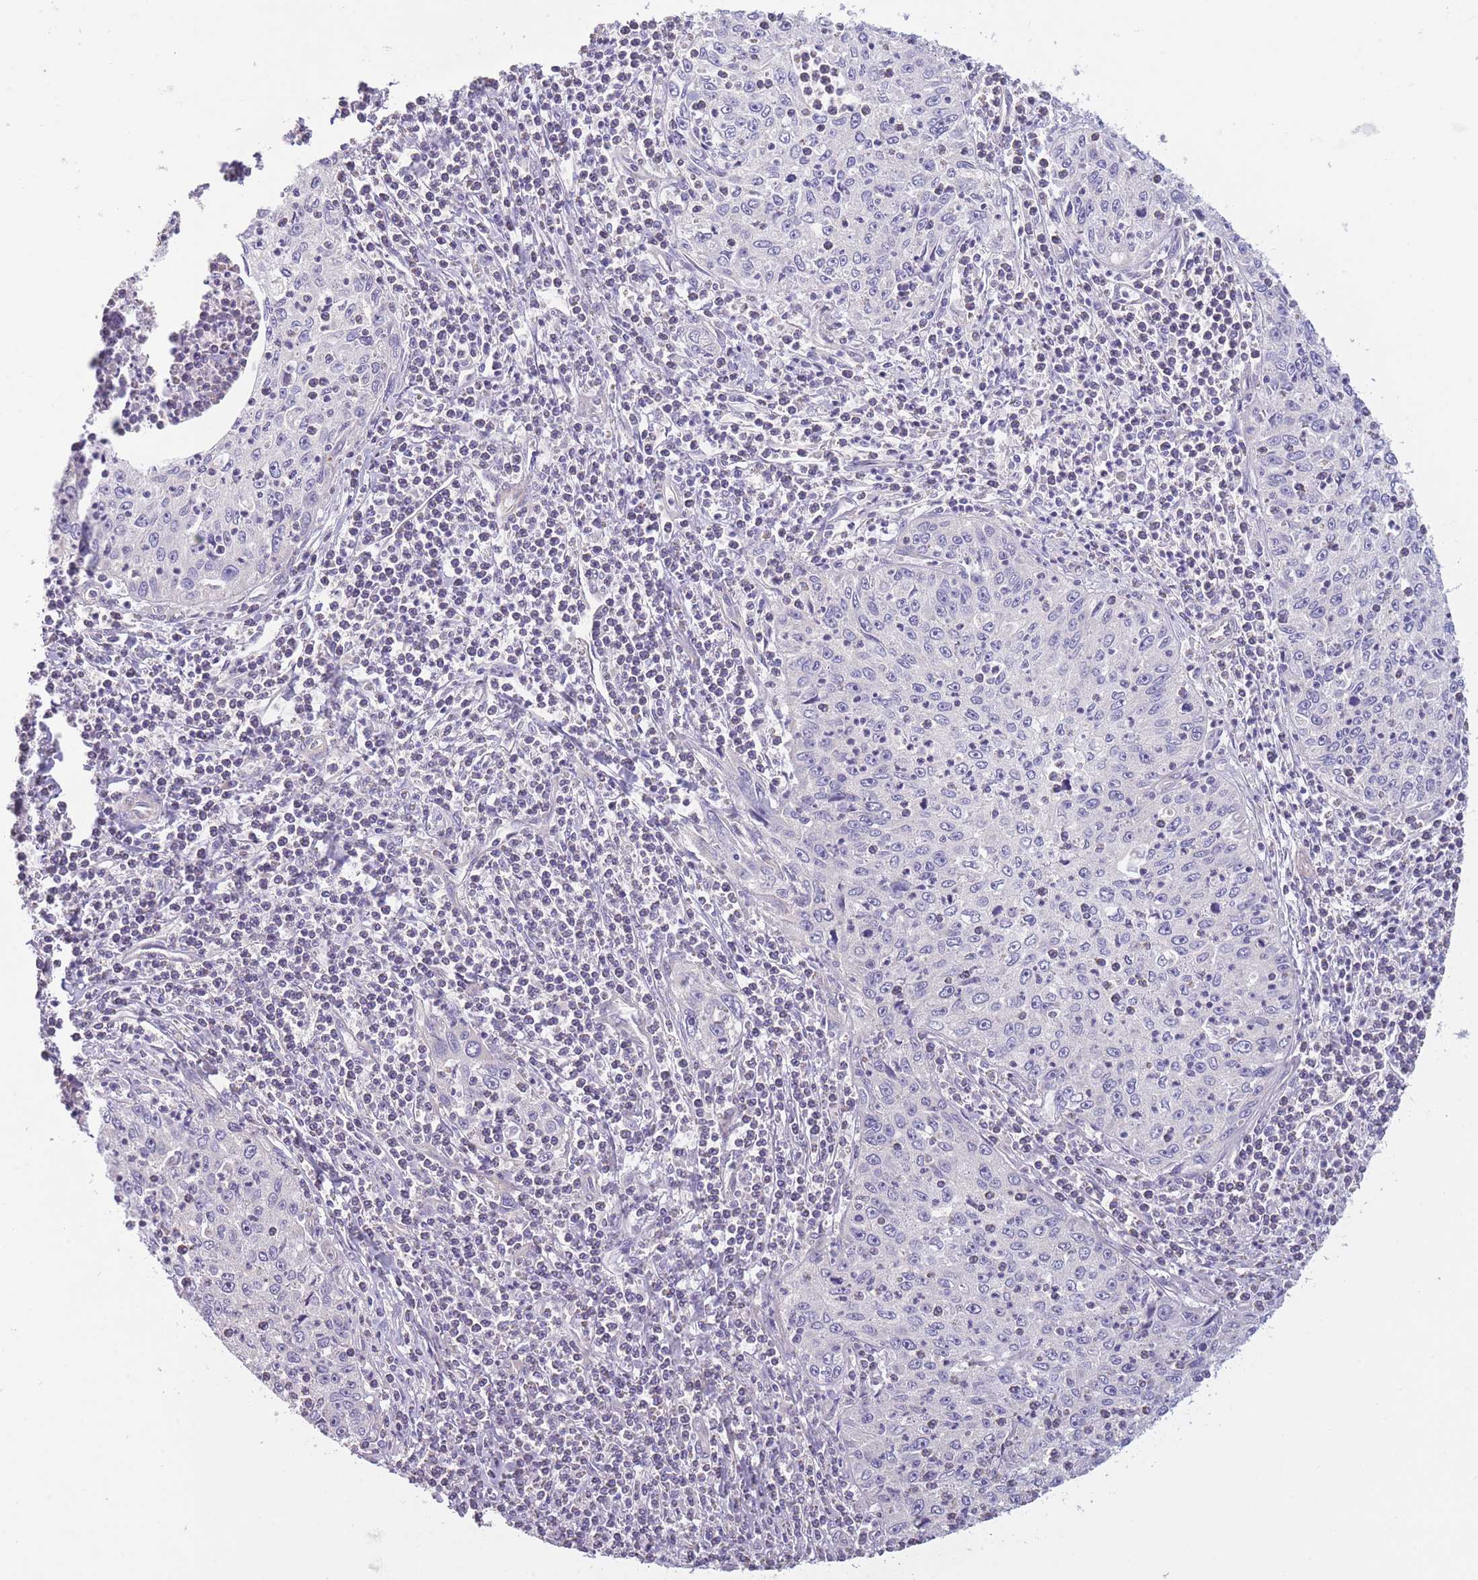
{"staining": {"intensity": "negative", "quantity": "none", "location": "none"}, "tissue": "cervical cancer", "cell_type": "Tumor cells", "image_type": "cancer", "snomed": [{"axis": "morphology", "description": "Squamous cell carcinoma, NOS"}, {"axis": "topography", "description": "Cervix"}], "caption": "Protein analysis of cervical cancer (squamous cell carcinoma) shows no significant expression in tumor cells.", "gene": "PNPLA5", "patient": {"sex": "female", "age": 30}}